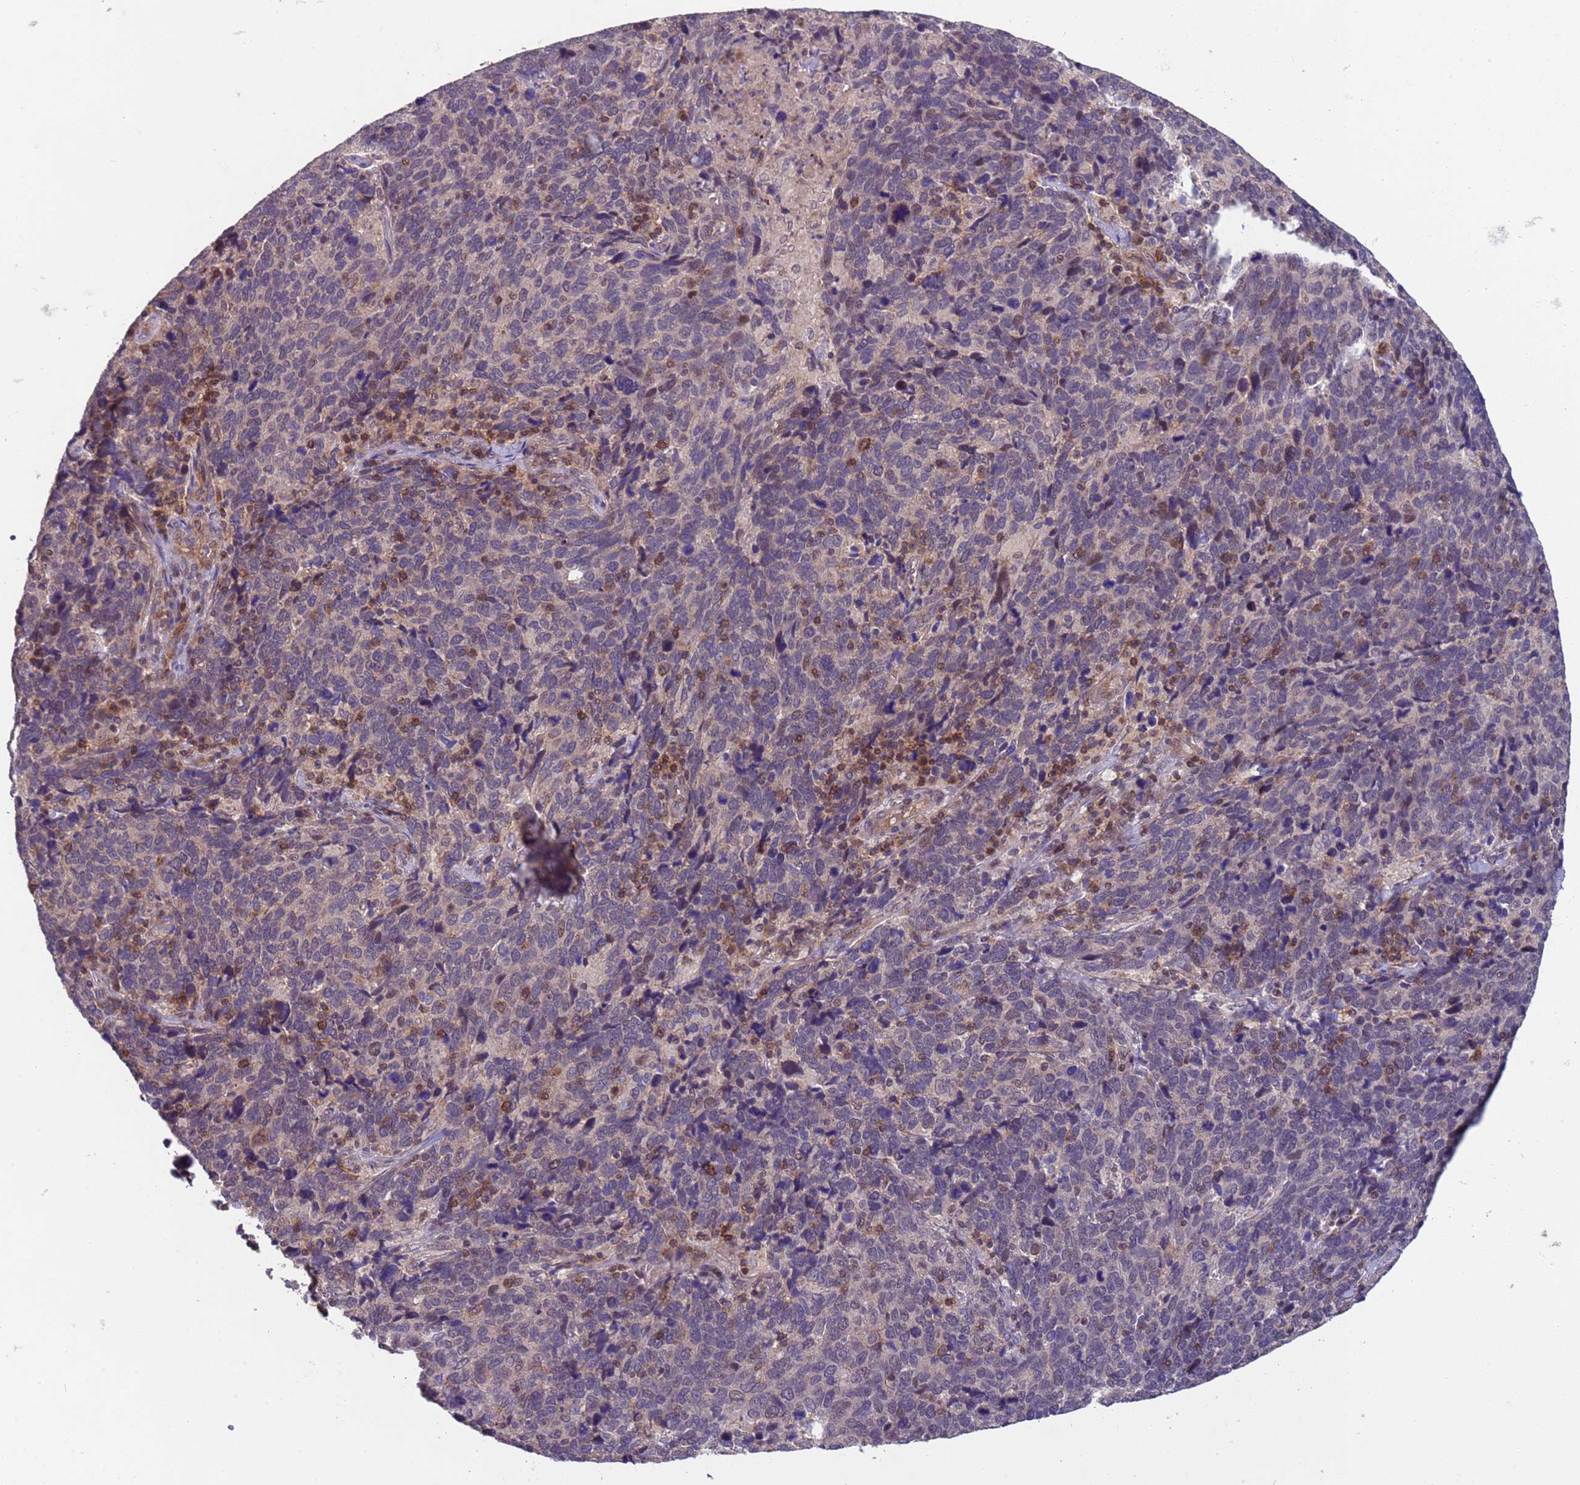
{"staining": {"intensity": "weak", "quantity": "<25%", "location": "cytoplasmic/membranous"}, "tissue": "cervical cancer", "cell_type": "Tumor cells", "image_type": "cancer", "snomed": [{"axis": "morphology", "description": "Squamous cell carcinoma, NOS"}, {"axis": "topography", "description": "Cervix"}], "caption": "An image of cervical cancer (squamous cell carcinoma) stained for a protein displays no brown staining in tumor cells. The staining is performed using DAB brown chromogen with nuclei counter-stained in using hematoxylin.", "gene": "ACAD8", "patient": {"sex": "female", "age": 41}}